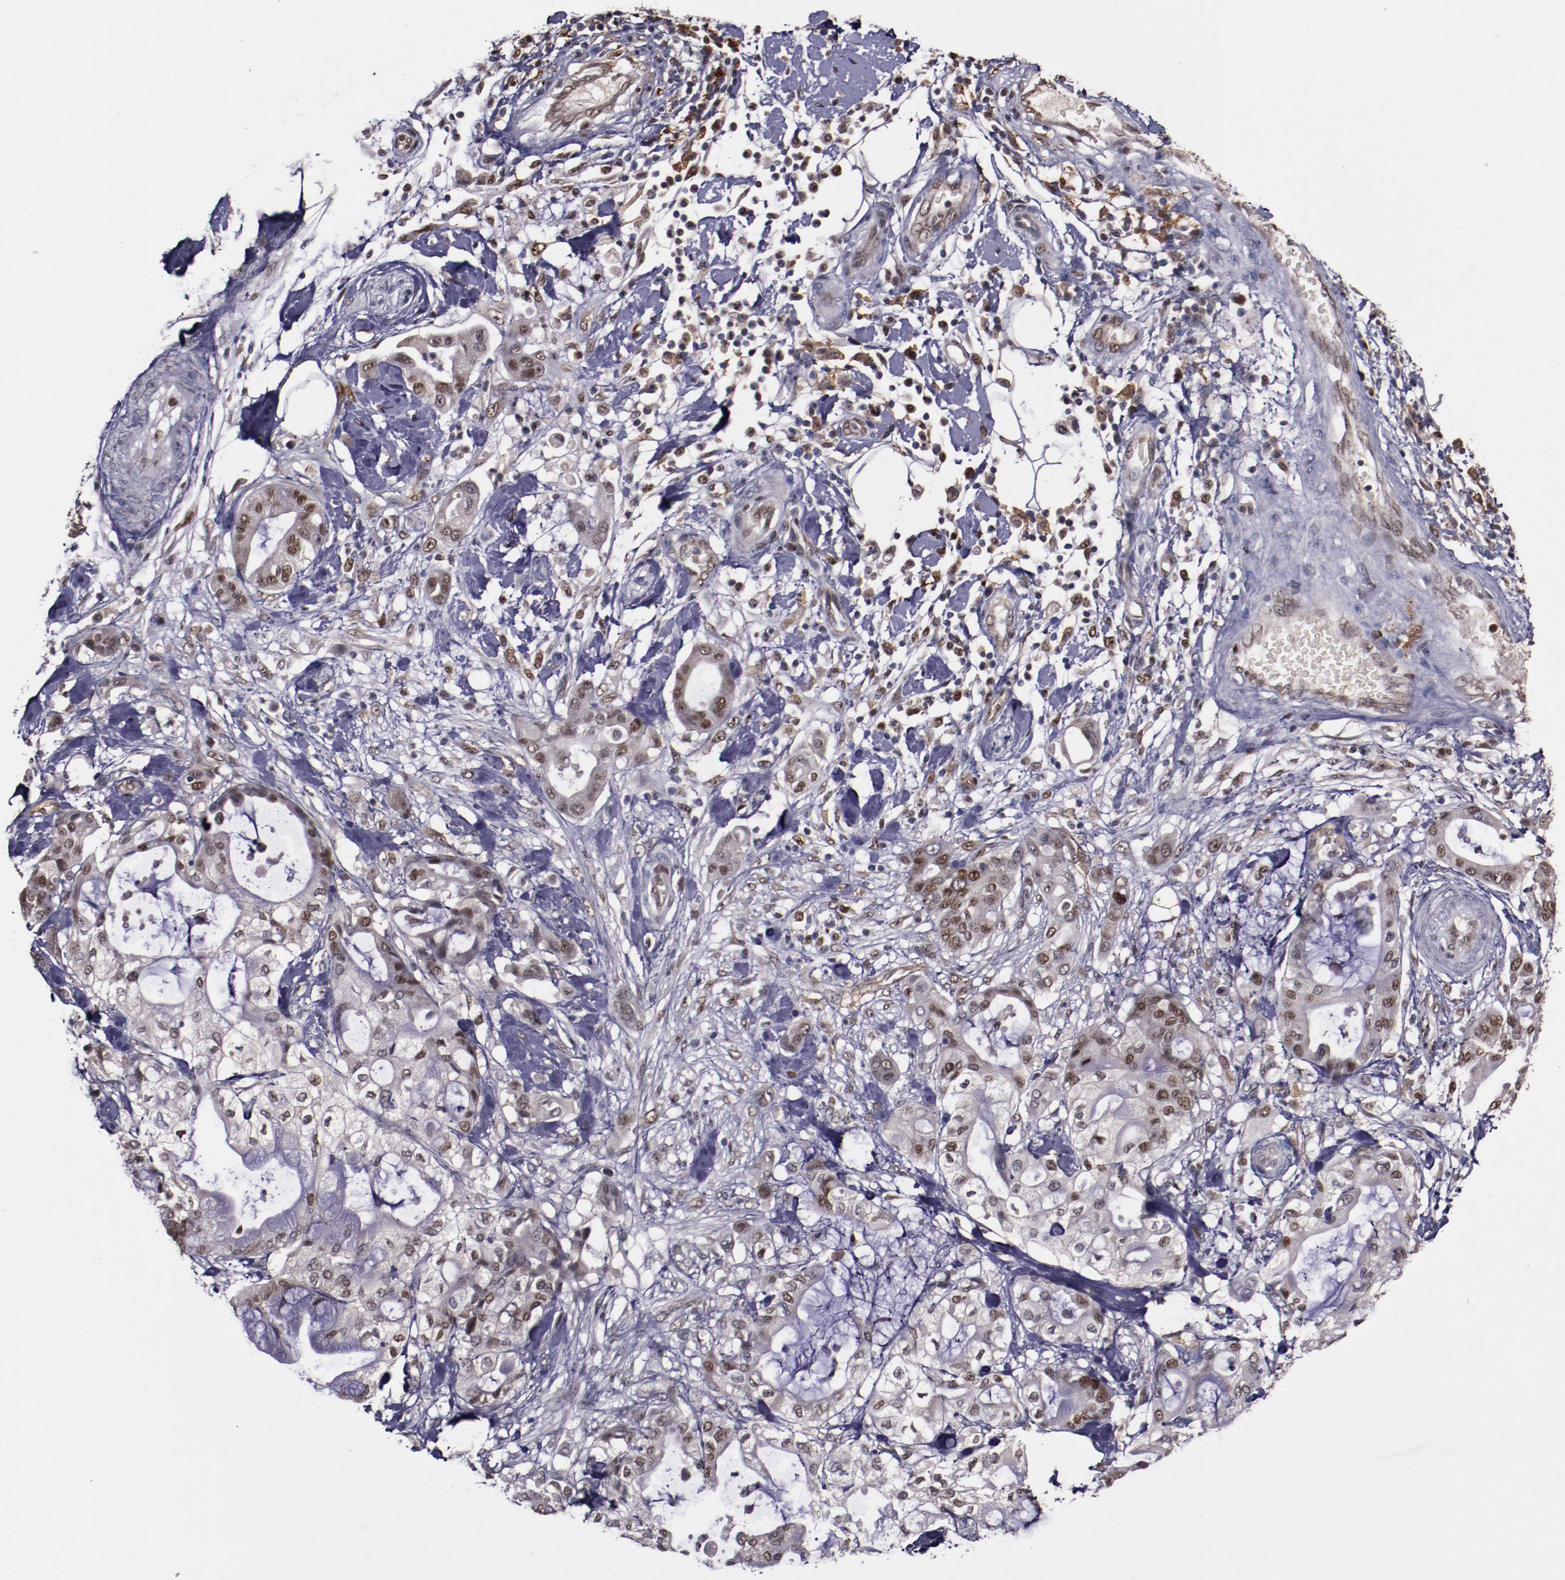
{"staining": {"intensity": "strong", "quantity": "25%-75%", "location": "nuclear"}, "tissue": "pancreatic cancer", "cell_type": "Tumor cells", "image_type": "cancer", "snomed": [{"axis": "morphology", "description": "Adenocarcinoma, NOS"}, {"axis": "morphology", "description": "Adenocarcinoma, metastatic, NOS"}, {"axis": "topography", "description": "Lymph node"}, {"axis": "topography", "description": "Pancreas"}, {"axis": "topography", "description": "Duodenum"}], "caption": "Tumor cells show strong nuclear staining in about 25%-75% of cells in pancreatic cancer.", "gene": "CHEK2", "patient": {"sex": "female", "age": 64}}